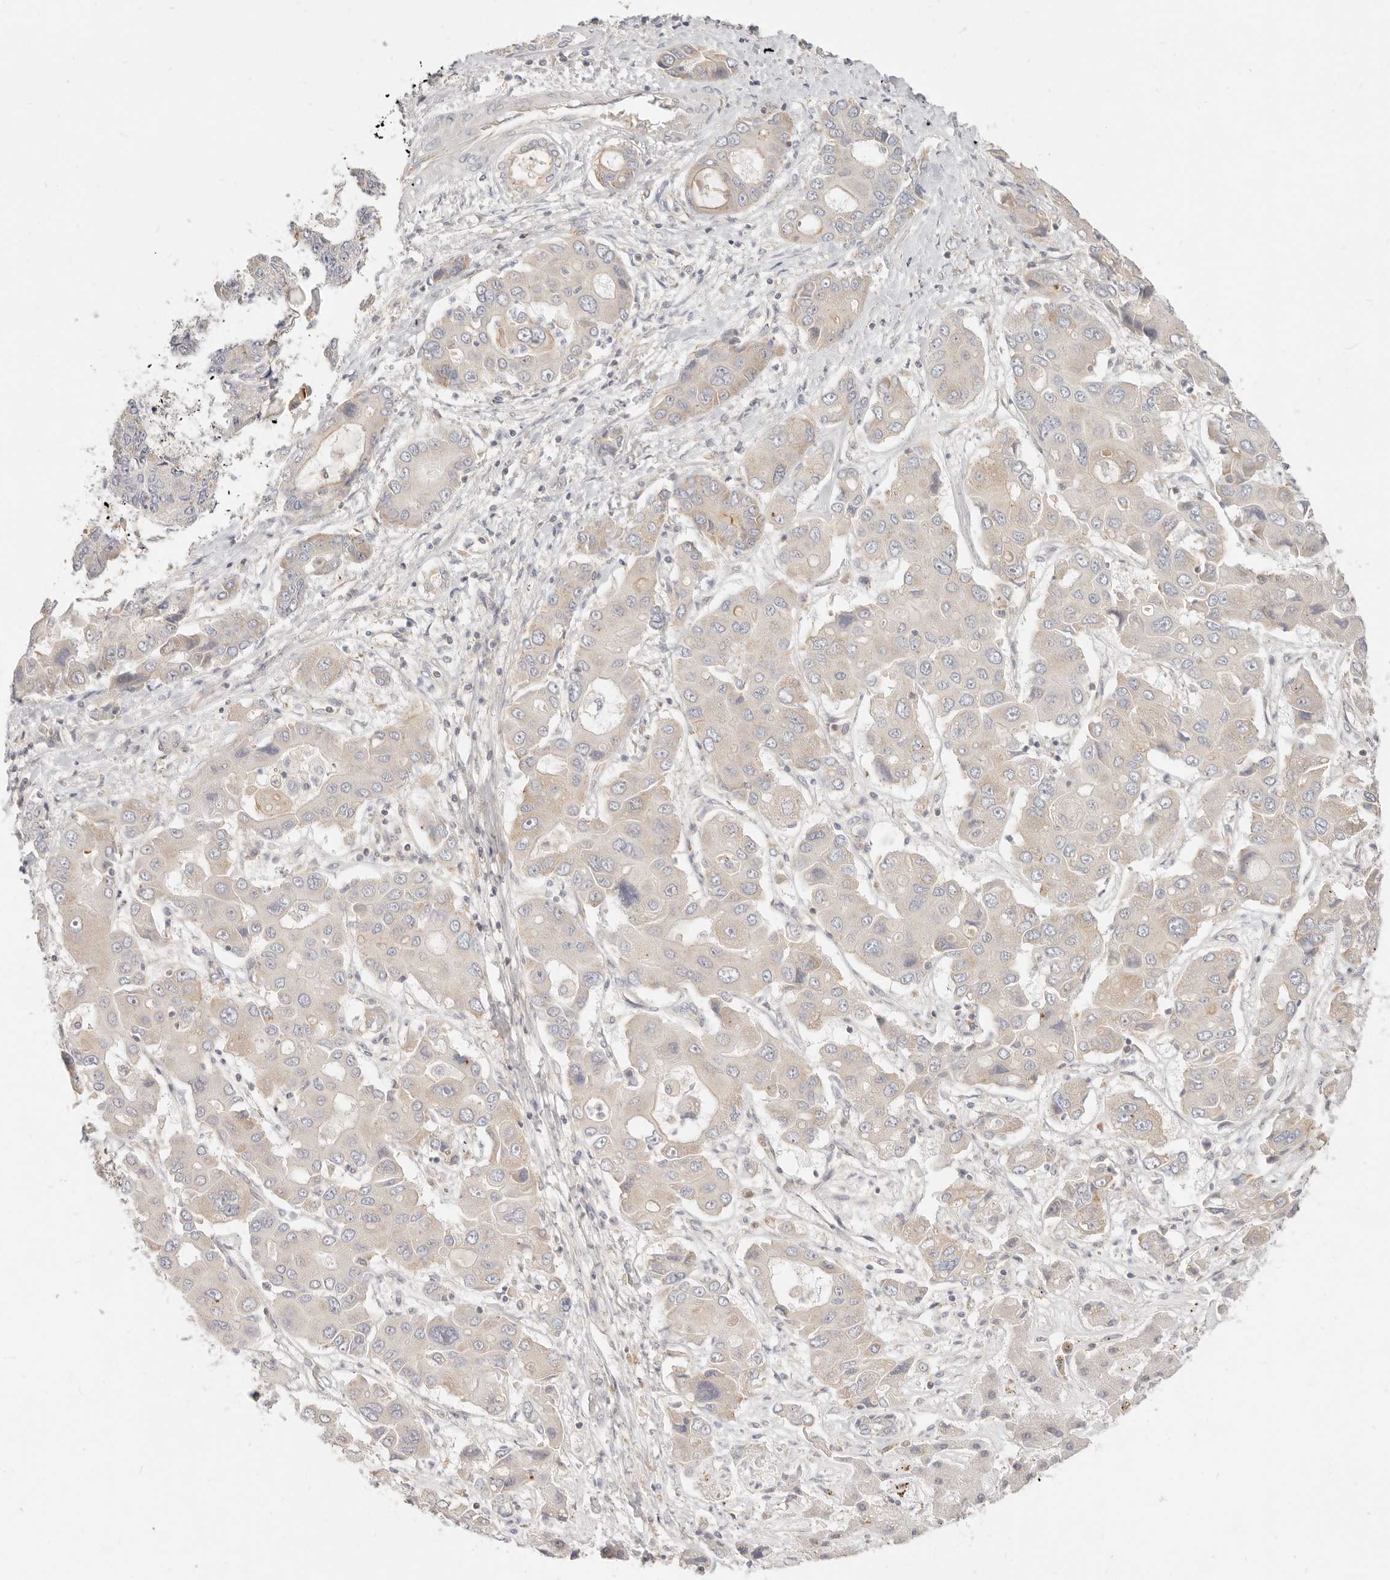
{"staining": {"intensity": "negative", "quantity": "none", "location": "none"}, "tissue": "liver cancer", "cell_type": "Tumor cells", "image_type": "cancer", "snomed": [{"axis": "morphology", "description": "Cholangiocarcinoma"}, {"axis": "topography", "description": "Liver"}], "caption": "Liver cancer (cholangiocarcinoma) stained for a protein using immunohistochemistry exhibits no staining tumor cells.", "gene": "LTB4R2", "patient": {"sex": "male", "age": 67}}